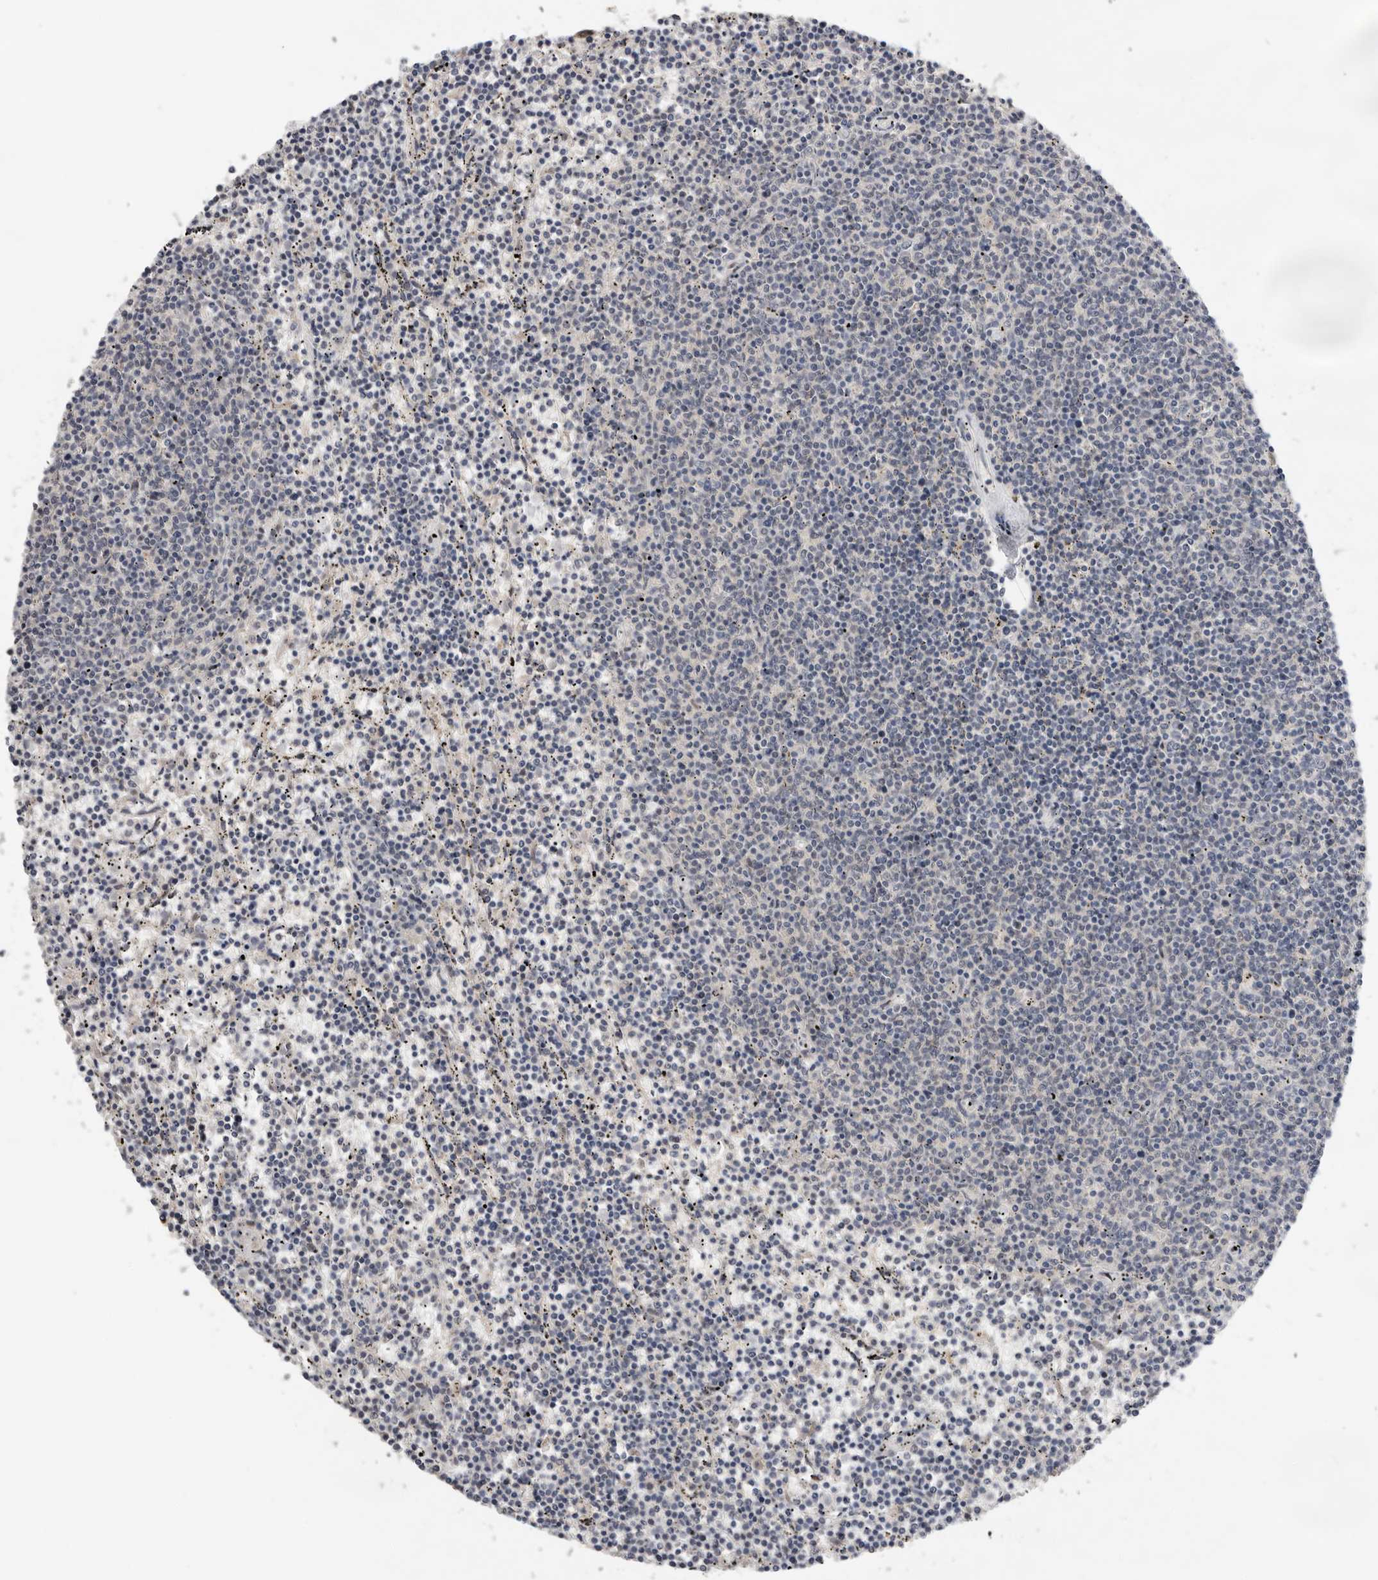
{"staining": {"intensity": "negative", "quantity": "none", "location": "none"}, "tissue": "lymphoma", "cell_type": "Tumor cells", "image_type": "cancer", "snomed": [{"axis": "morphology", "description": "Malignant lymphoma, non-Hodgkin's type, Low grade"}, {"axis": "topography", "description": "Spleen"}], "caption": "Tumor cells are negative for protein expression in human lymphoma.", "gene": "BRCA2", "patient": {"sex": "female", "age": 50}}